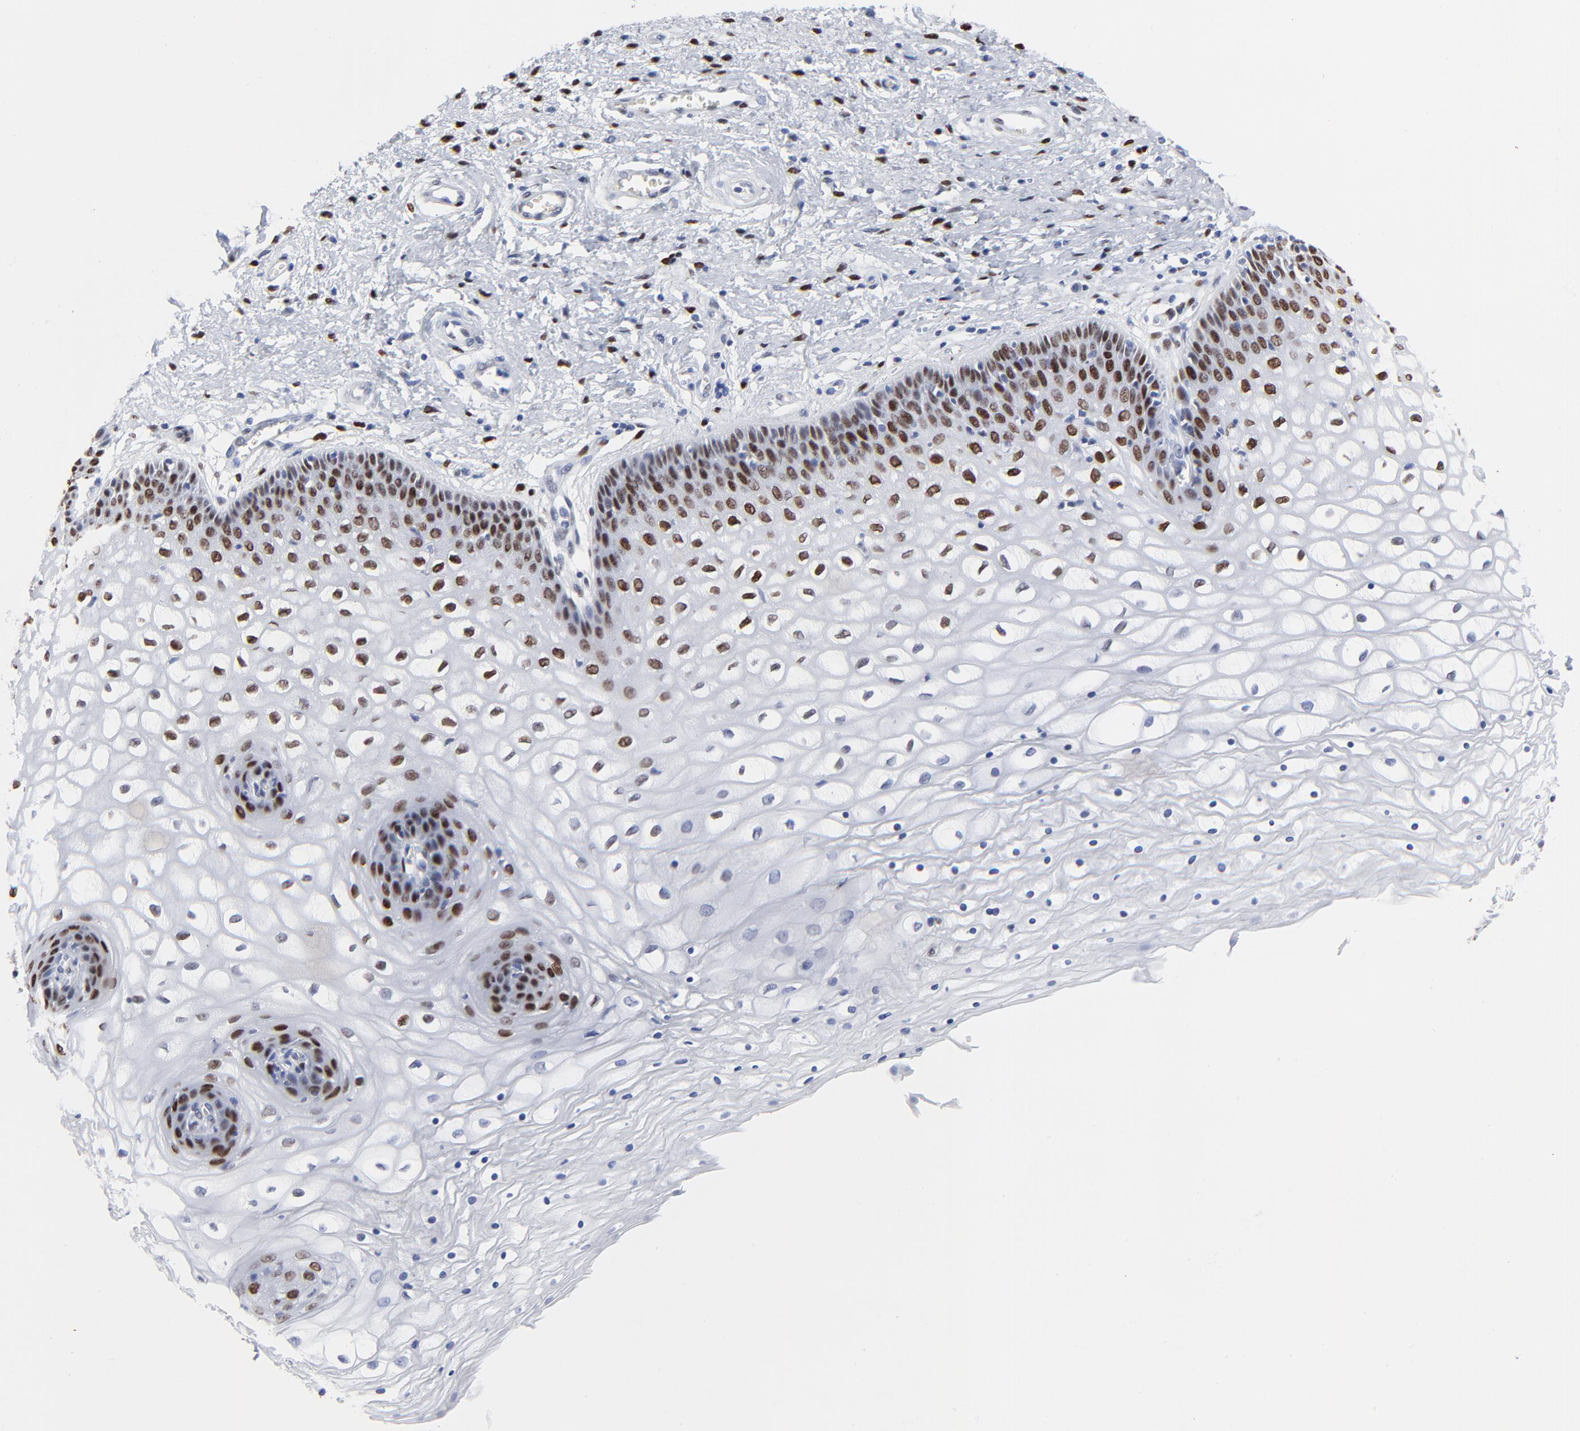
{"staining": {"intensity": "strong", "quantity": "25%-75%", "location": "nuclear"}, "tissue": "vagina", "cell_type": "Squamous epithelial cells", "image_type": "normal", "snomed": [{"axis": "morphology", "description": "Normal tissue, NOS"}, {"axis": "topography", "description": "Vagina"}], "caption": "This histopathology image demonstrates immunohistochemistry (IHC) staining of benign vagina, with high strong nuclear positivity in about 25%-75% of squamous epithelial cells.", "gene": "JUN", "patient": {"sex": "female", "age": 34}}